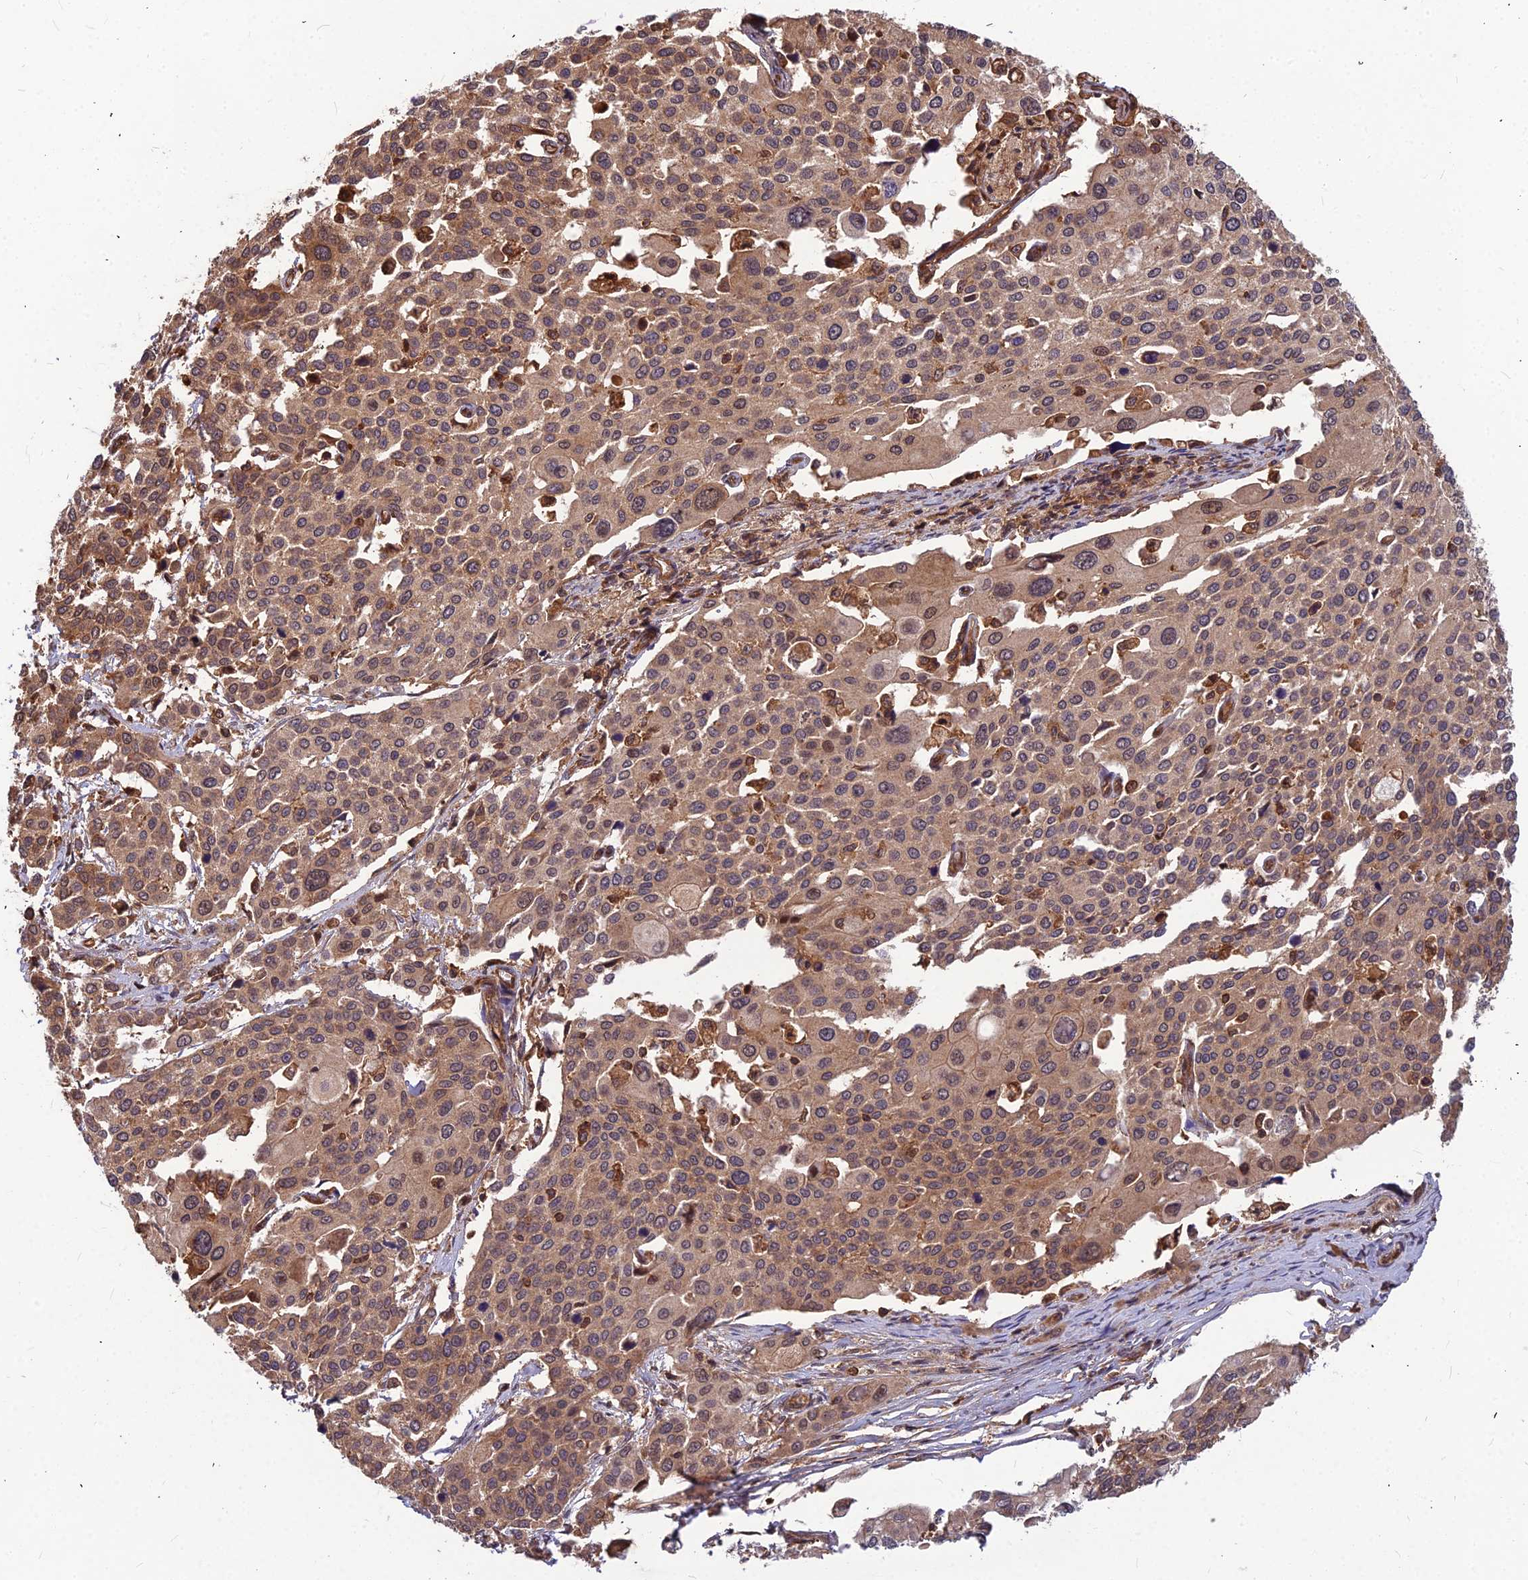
{"staining": {"intensity": "moderate", "quantity": ">75%", "location": "cytoplasmic/membranous"}, "tissue": "cervical cancer", "cell_type": "Tumor cells", "image_type": "cancer", "snomed": [{"axis": "morphology", "description": "Squamous cell carcinoma, NOS"}, {"axis": "topography", "description": "Cervix"}], "caption": "Moderate cytoplasmic/membranous positivity is present in approximately >75% of tumor cells in cervical cancer. (DAB (3,3'-diaminobenzidine) IHC, brown staining for protein, blue staining for nuclei).", "gene": "ZNF467", "patient": {"sex": "female", "age": 44}}